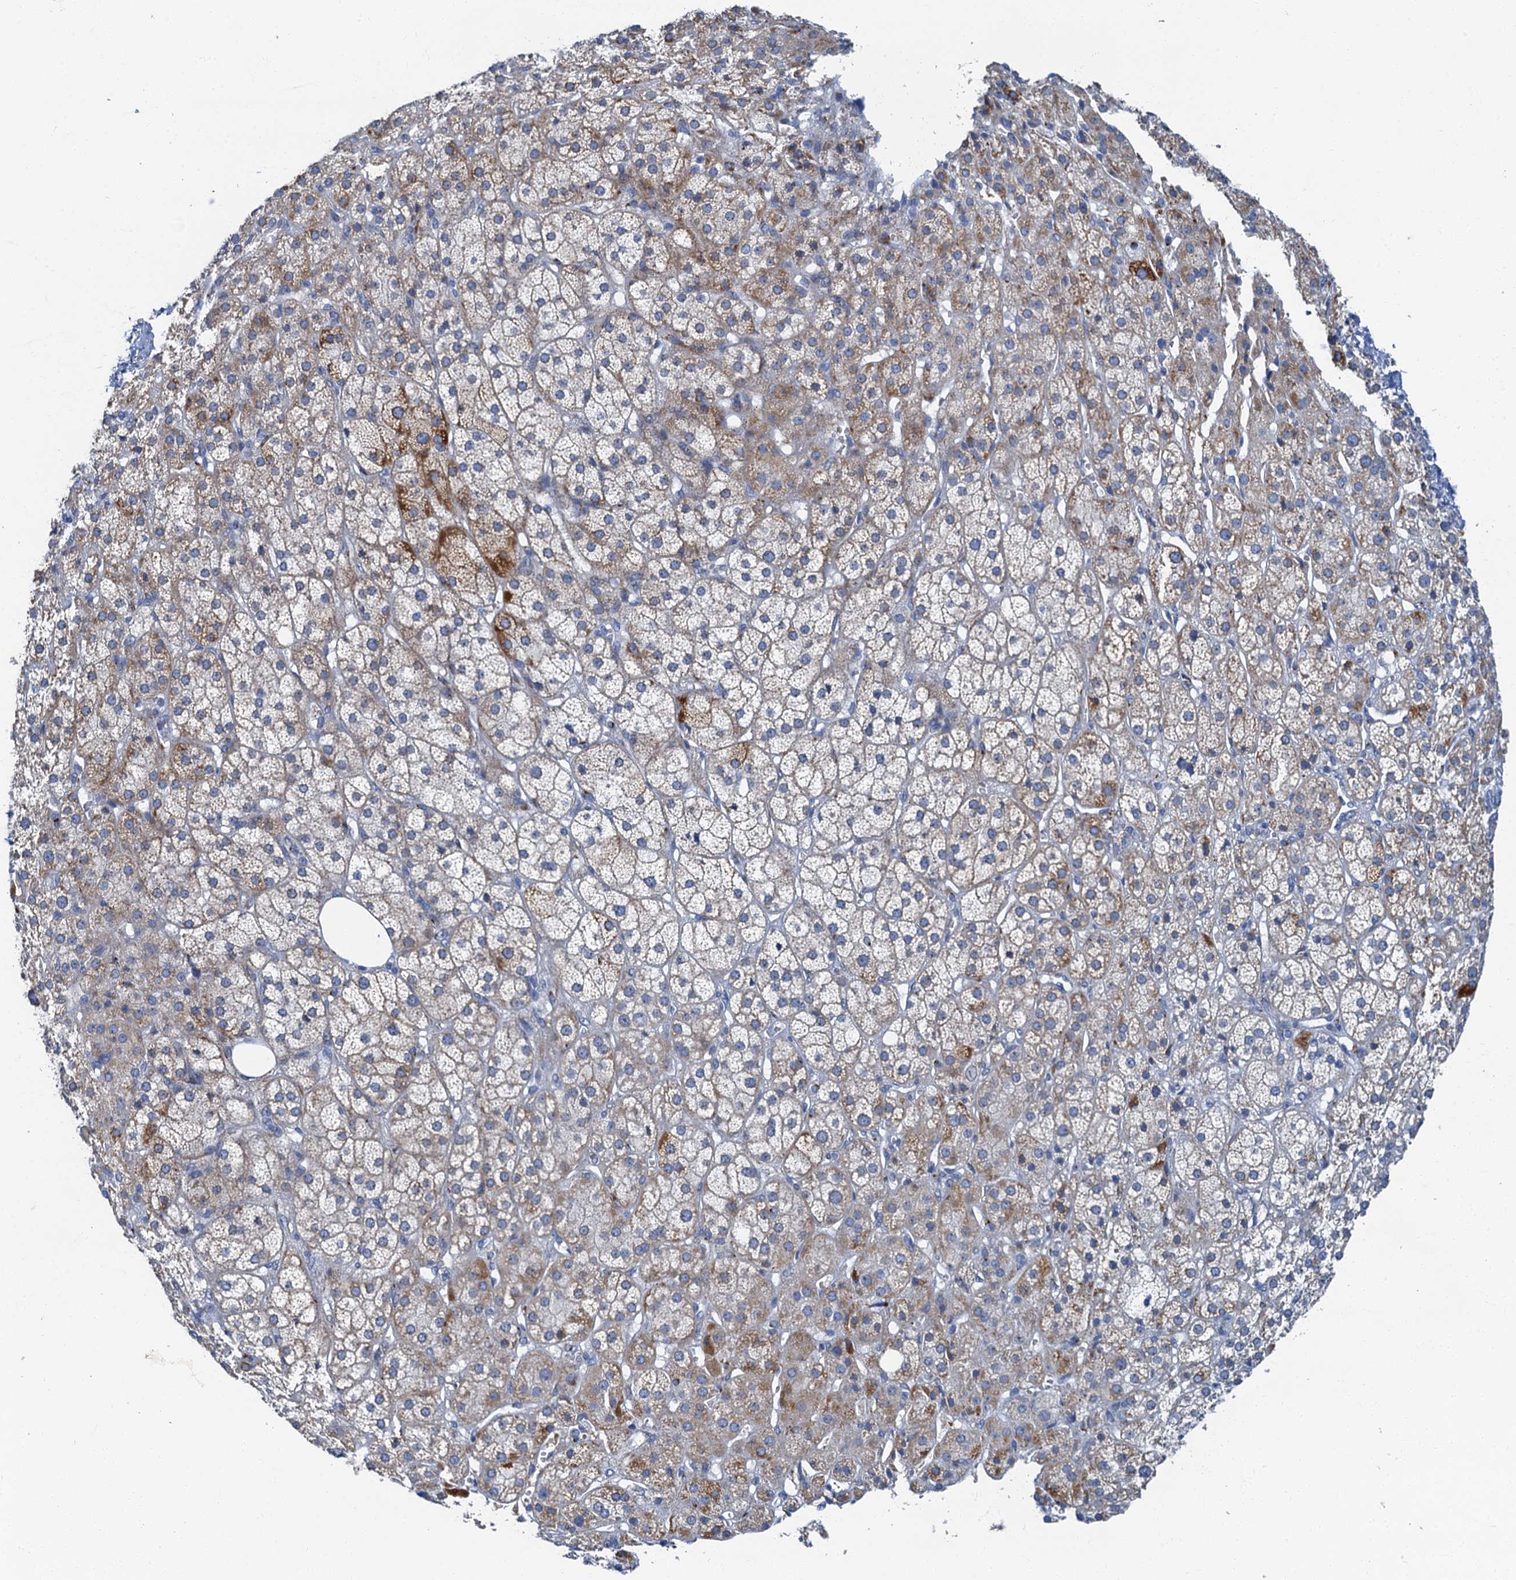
{"staining": {"intensity": "weak", "quantity": "<25%", "location": "cytoplasmic/membranous"}, "tissue": "adrenal gland", "cell_type": "Glandular cells", "image_type": "normal", "snomed": [{"axis": "morphology", "description": "Normal tissue, NOS"}, {"axis": "topography", "description": "Adrenal gland"}], "caption": "High power microscopy histopathology image of an immunohistochemistry histopathology image of normal adrenal gland, revealing no significant positivity in glandular cells.", "gene": "LYPD3", "patient": {"sex": "female", "age": 57}}